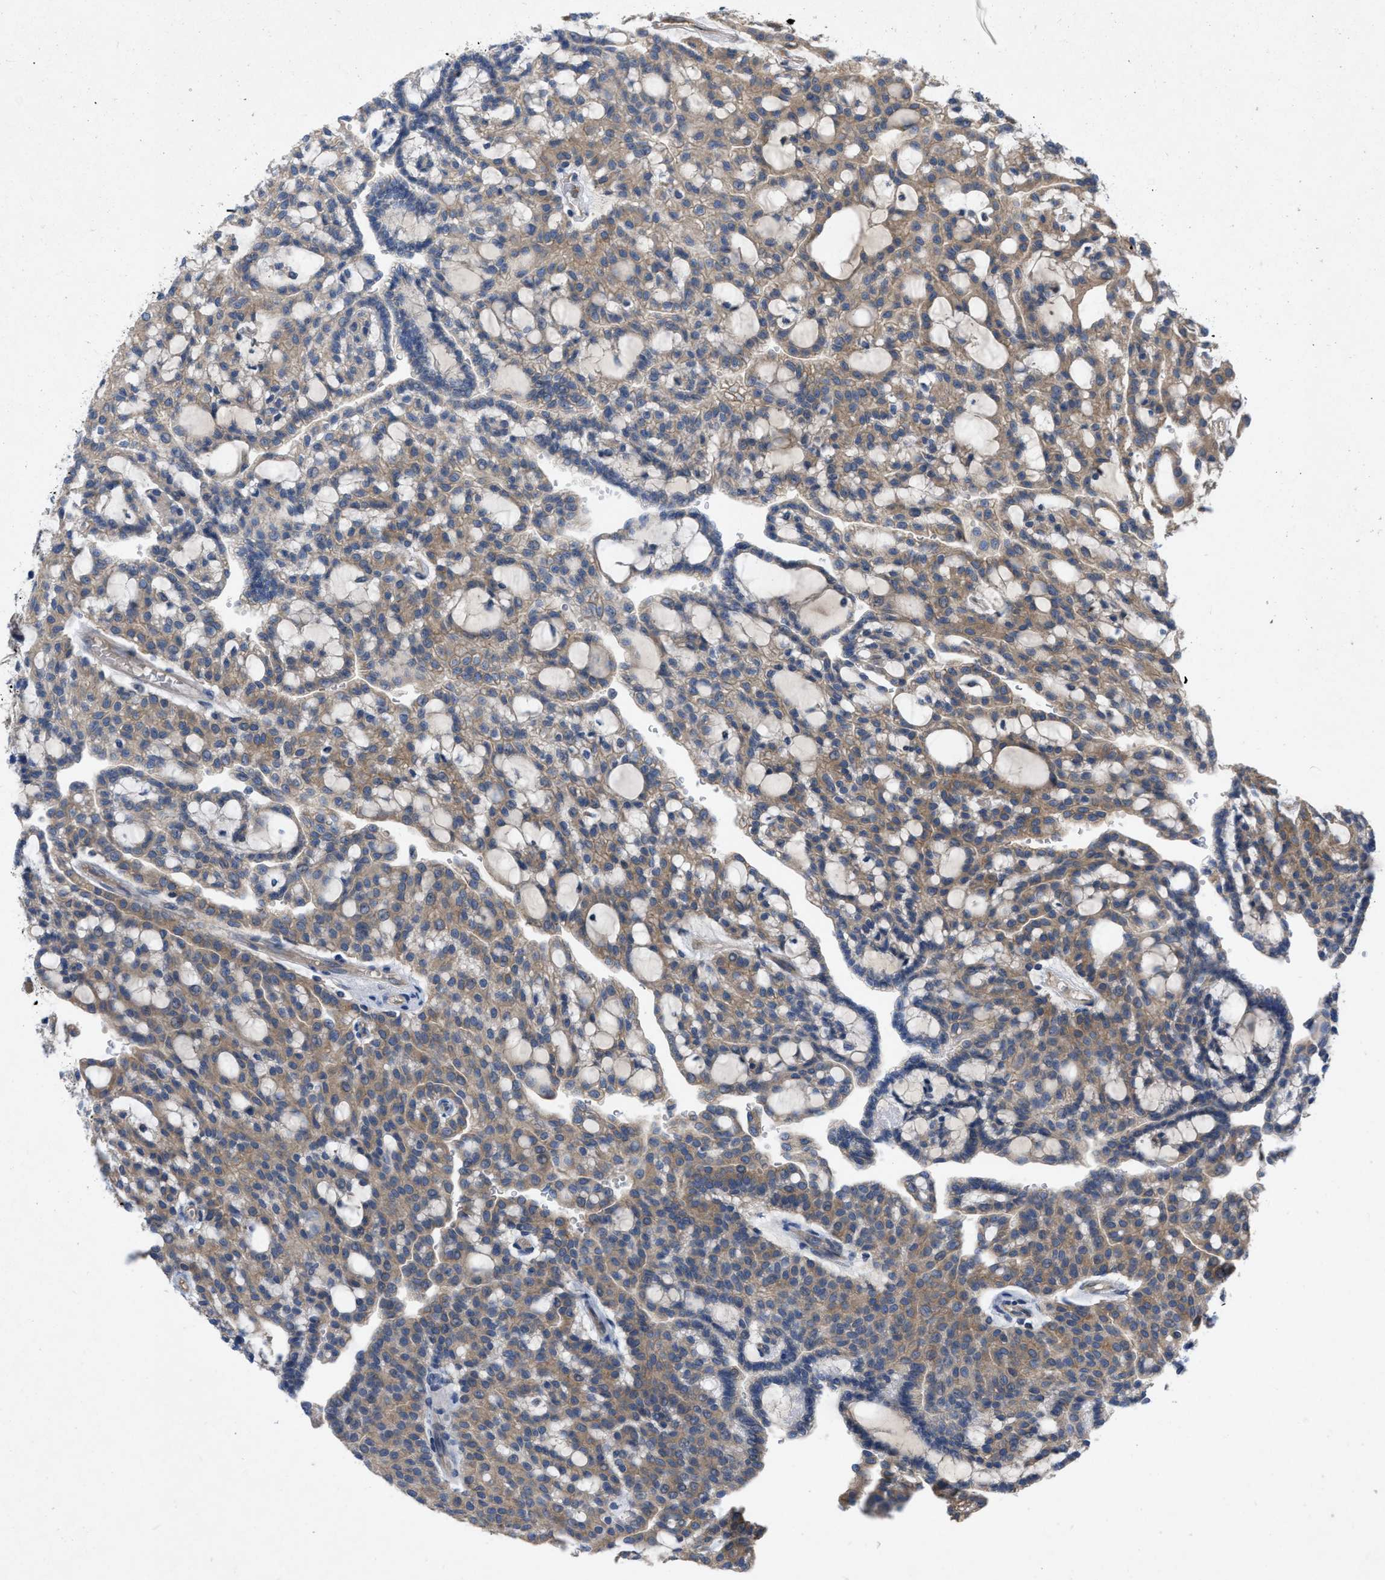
{"staining": {"intensity": "moderate", "quantity": ">75%", "location": "cytoplasmic/membranous"}, "tissue": "renal cancer", "cell_type": "Tumor cells", "image_type": "cancer", "snomed": [{"axis": "morphology", "description": "Adenocarcinoma, NOS"}, {"axis": "topography", "description": "Kidney"}], "caption": "Immunohistochemical staining of human adenocarcinoma (renal) shows medium levels of moderate cytoplasmic/membranous positivity in approximately >75% of tumor cells. (DAB (3,3'-diaminobenzidine) = brown stain, brightfield microscopy at high magnification).", "gene": "TMEM131", "patient": {"sex": "male", "age": 63}}